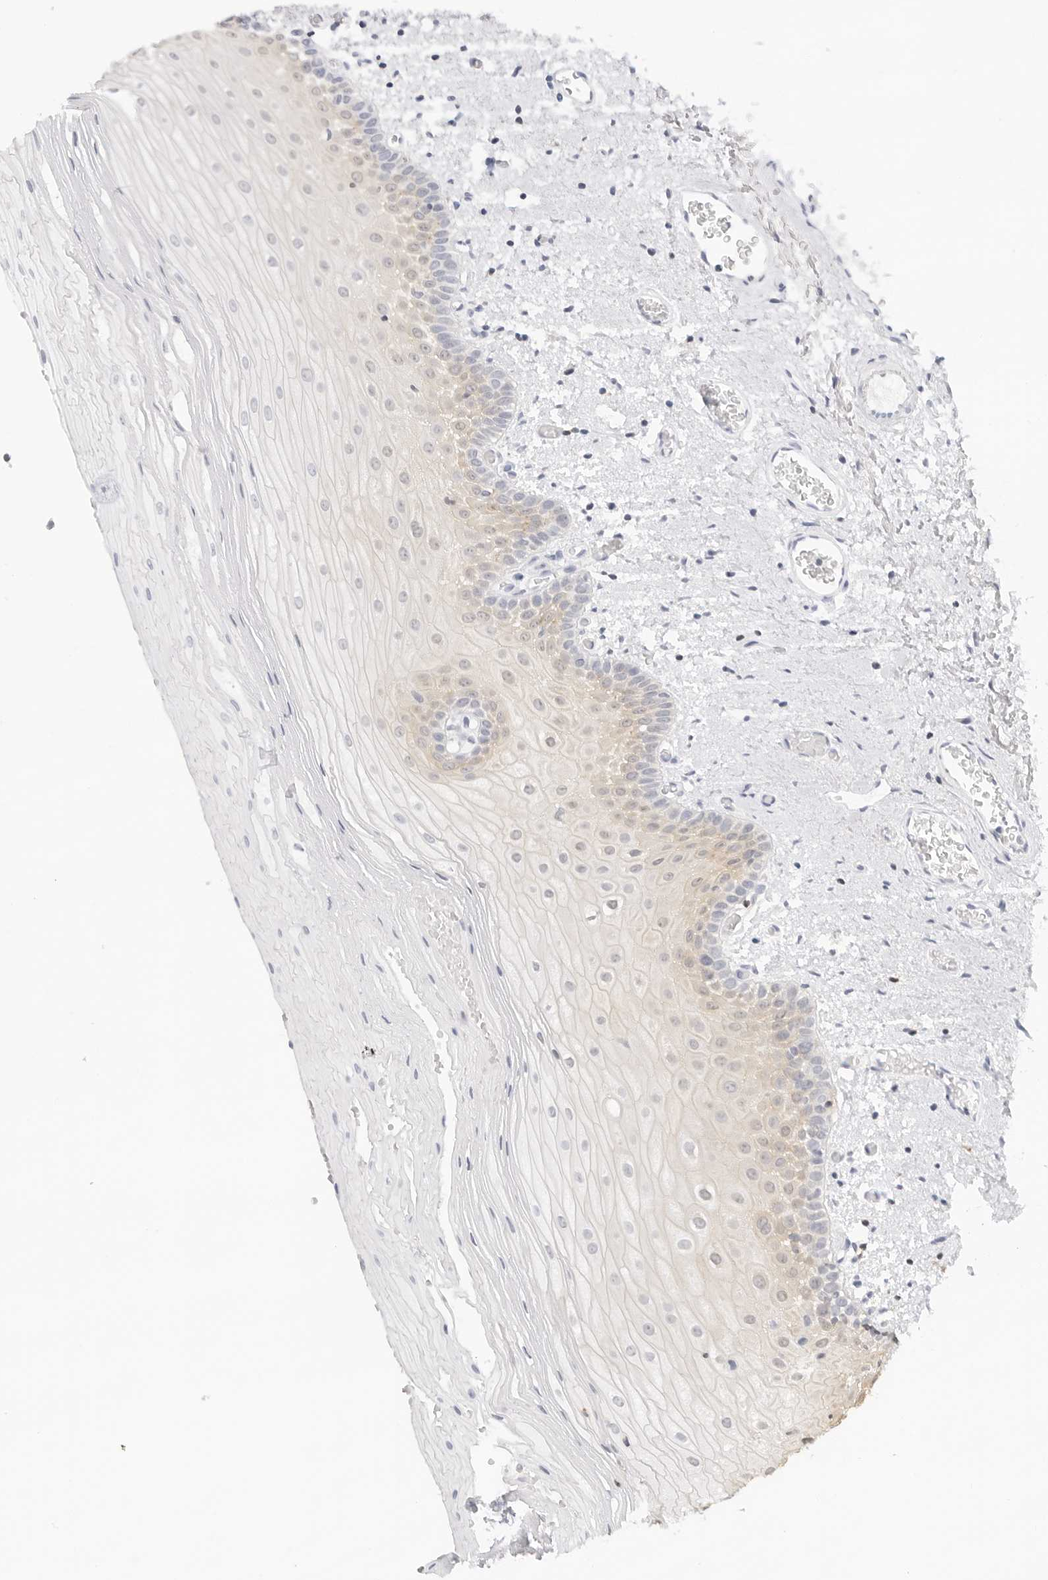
{"staining": {"intensity": "moderate", "quantity": "25%-75%", "location": "cytoplasmic/membranous"}, "tissue": "oral mucosa", "cell_type": "Squamous epithelial cells", "image_type": "normal", "snomed": [{"axis": "morphology", "description": "Normal tissue, NOS"}, {"axis": "topography", "description": "Oral tissue"}], "caption": "An immunohistochemistry micrograph of normal tissue is shown. Protein staining in brown shows moderate cytoplasmic/membranous positivity in oral mucosa within squamous epithelial cells.", "gene": "SLC9A3R1", "patient": {"sex": "male", "age": 52}}